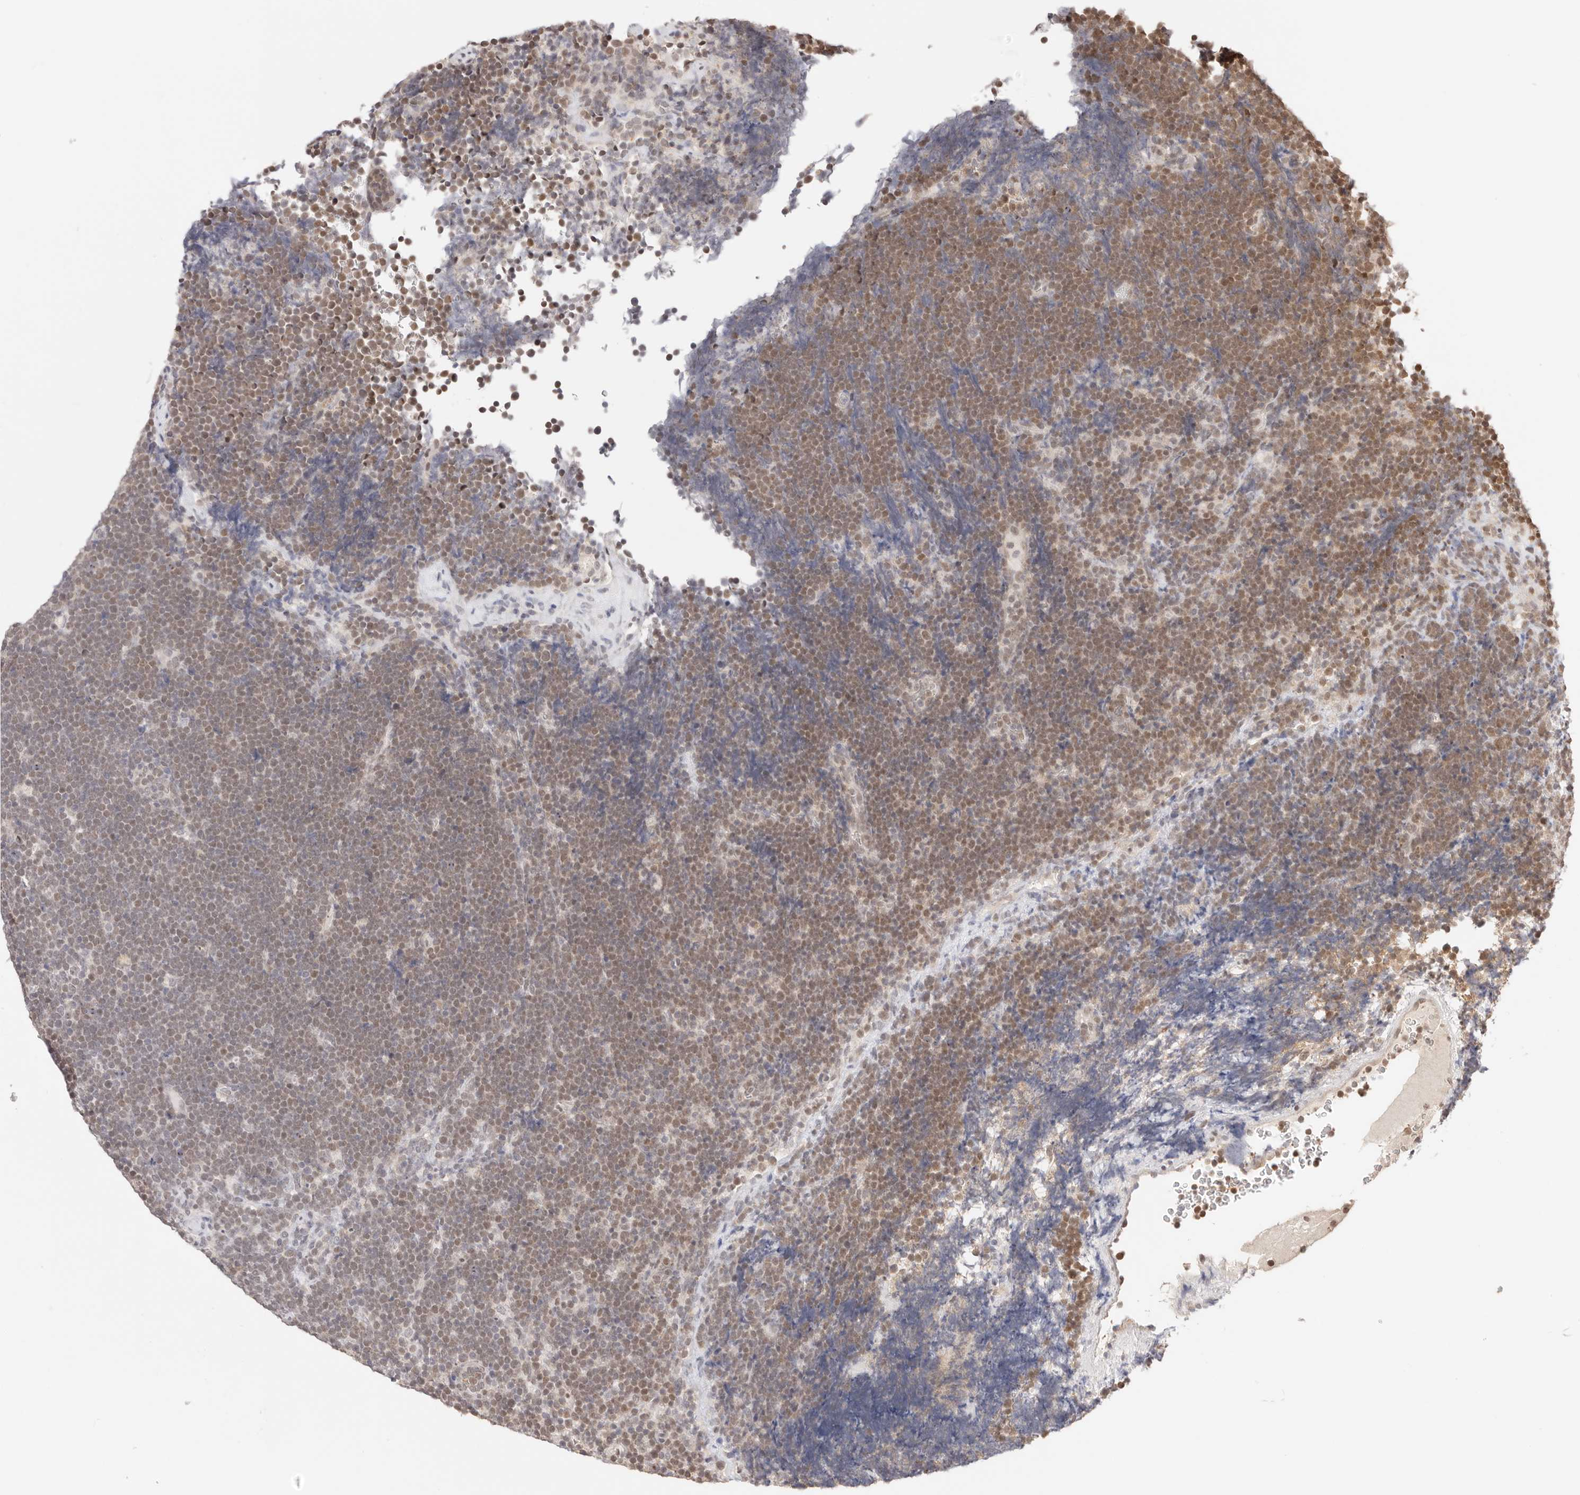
{"staining": {"intensity": "moderate", "quantity": ">75%", "location": "nuclear"}, "tissue": "lymphoma", "cell_type": "Tumor cells", "image_type": "cancer", "snomed": [{"axis": "morphology", "description": "Malignant lymphoma, non-Hodgkin's type, High grade"}, {"axis": "topography", "description": "Lymph node"}], "caption": "A medium amount of moderate nuclear expression is identified in about >75% of tumor cells in lymphoma tissue.", "gene": "RFC3", "patient": {"sex": "male", "age": 13}}